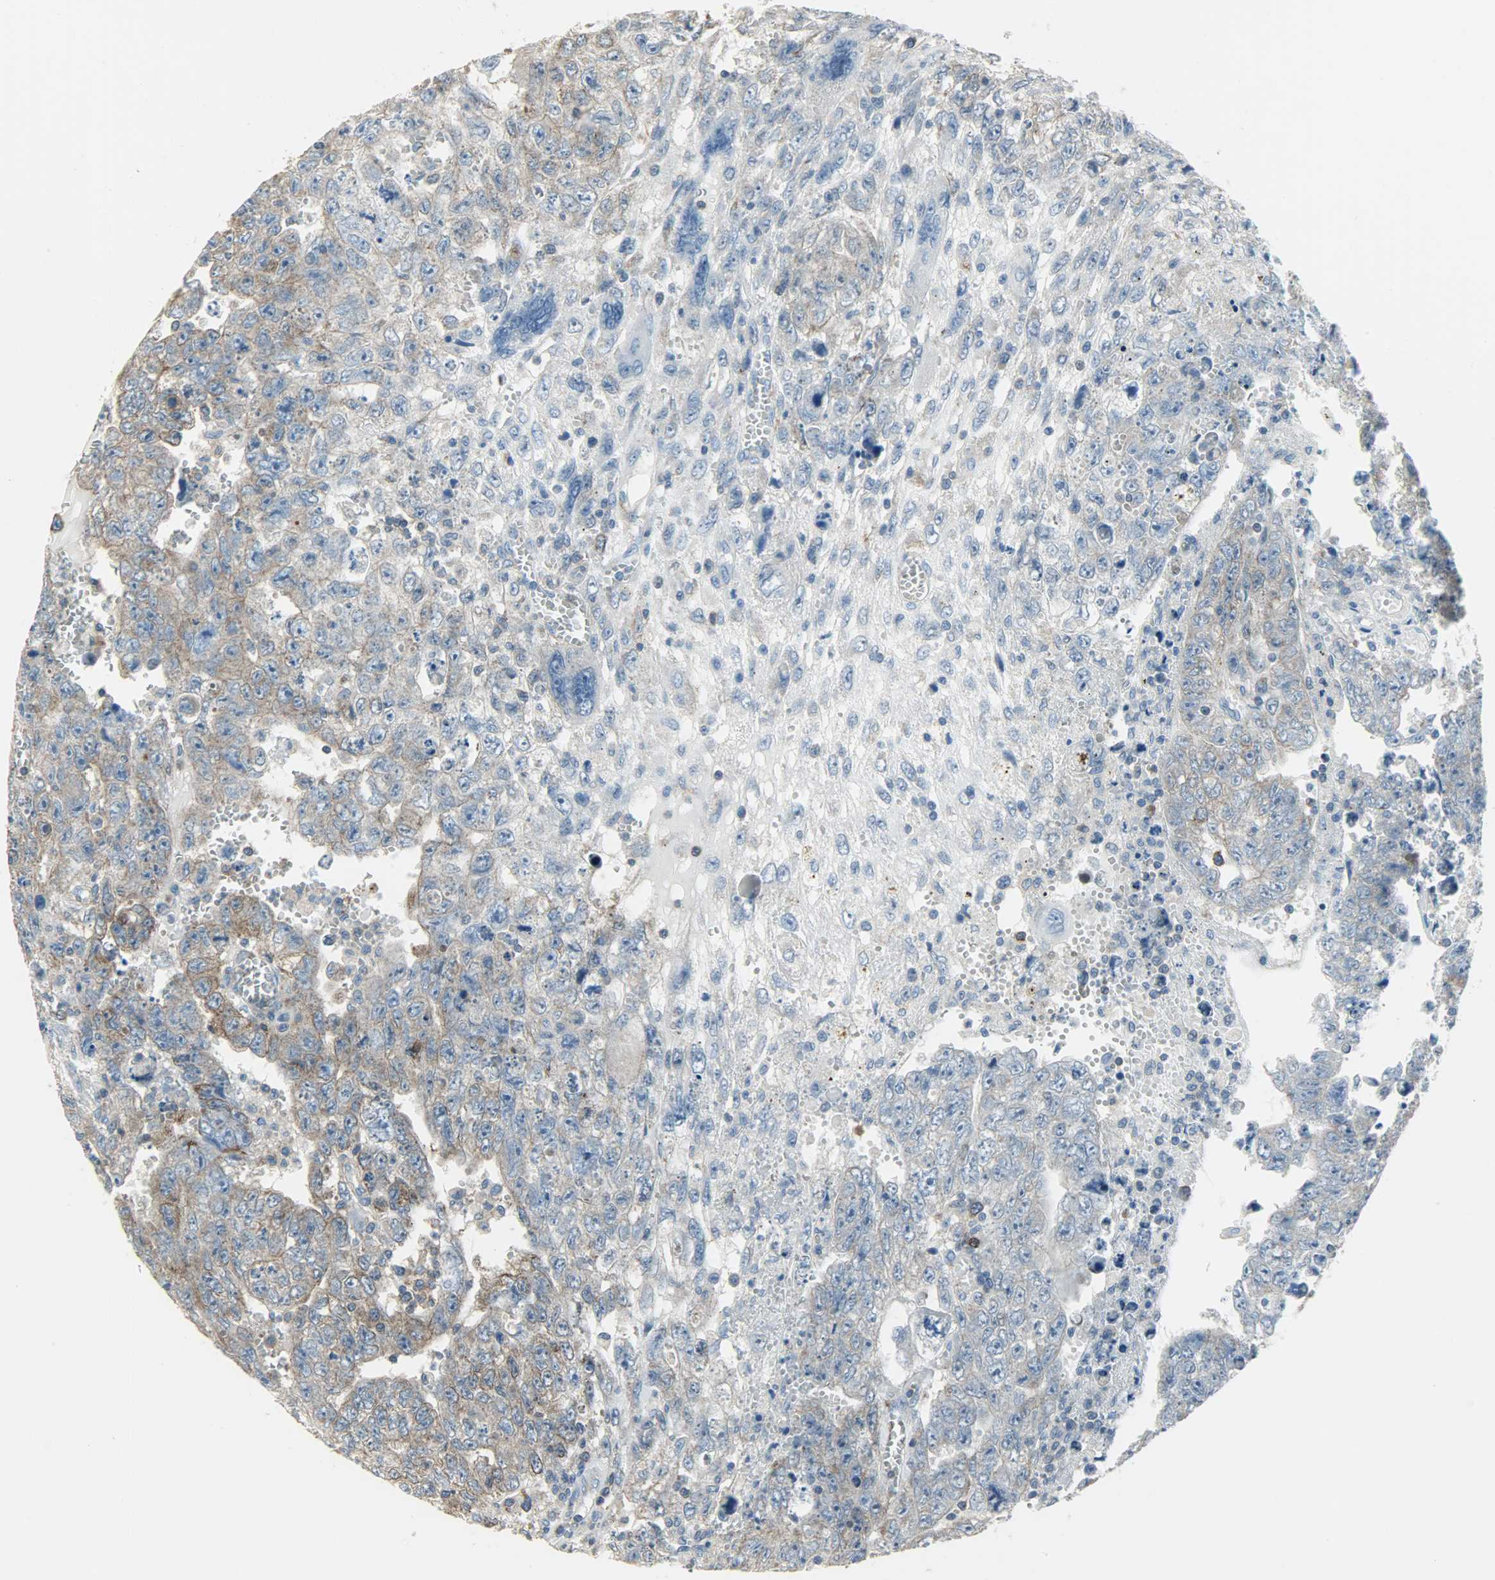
{"staining": {"intensity": "moderate", "quantity": ">75%", "location": "cytoplasmic/membranous"}, "tissue": "testis cancer", "cell_type": "Tumor cells", "image_type": "cancer", "snomed": [{"axis": "morphology", "description": "Carcinoma, Embryonal, NOS"}, {"axis": "topography", "description": "Testis"}], "caption": "This is an image of immunohistochemistry (IHC) staining of embryonal carcinoma (testis), which shows moderate staining in the cytoplasmic/membranous of tumor cells.", "gene": "DNAJA4", "patient": {"sex": "male", "age": 28}}